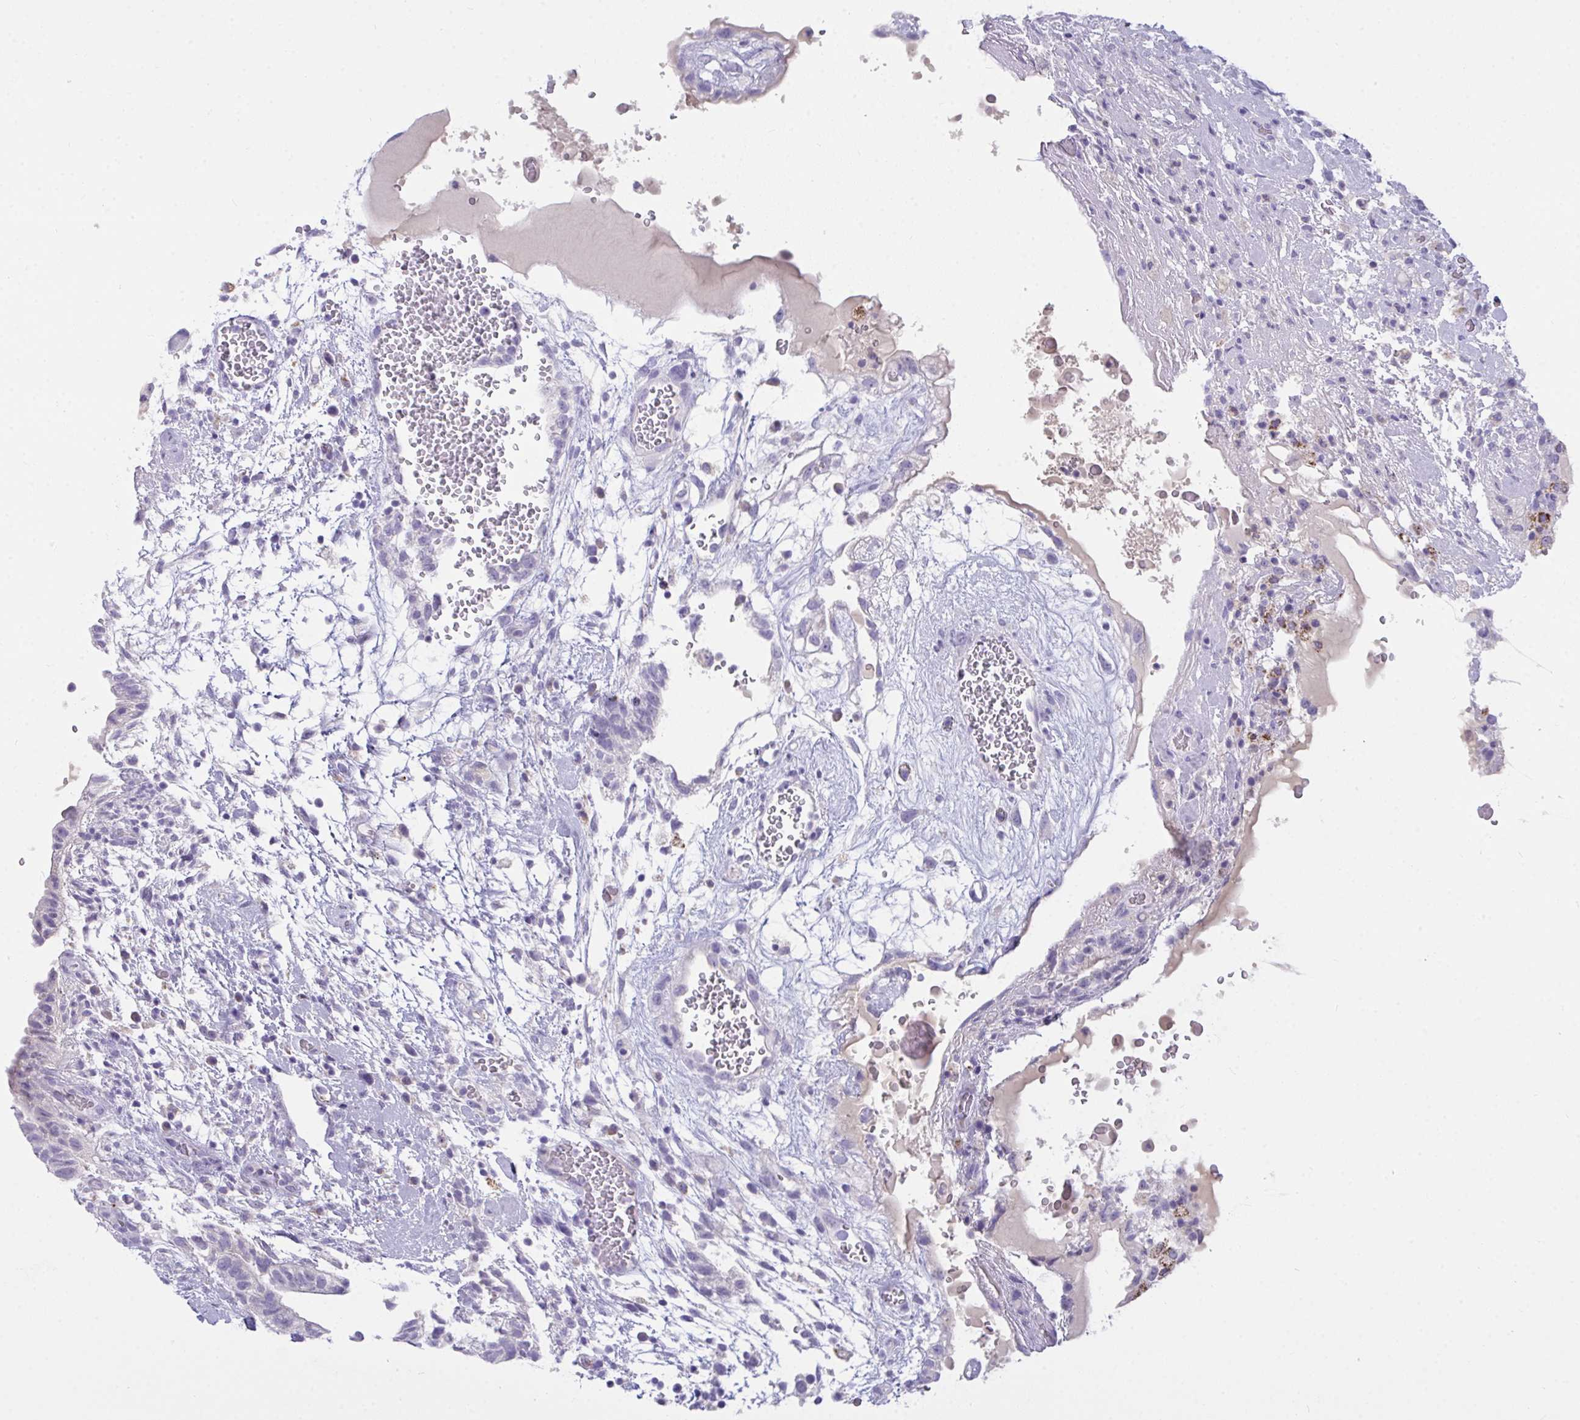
{"staining": {"intensity": "negative", "quantity": "none", "location": "none"}, "tissue": "testis cancer", "cell_type": "Tumor cells", "image_type": "cancer", "snomed": [{"axis": "morphology", "description": "Carcinoma, Embryonal, NOS"}, {"axis": "topography", "description": "Testis"}], "caption": "This is a photomicrograph of immunohistochemistry (IHC) staining of testis cancer (embryonal carcinoma), which shows no expression in tumor cells.", "gene": "SEMA6B", "patient": {"sex": "male", "age": 32}}